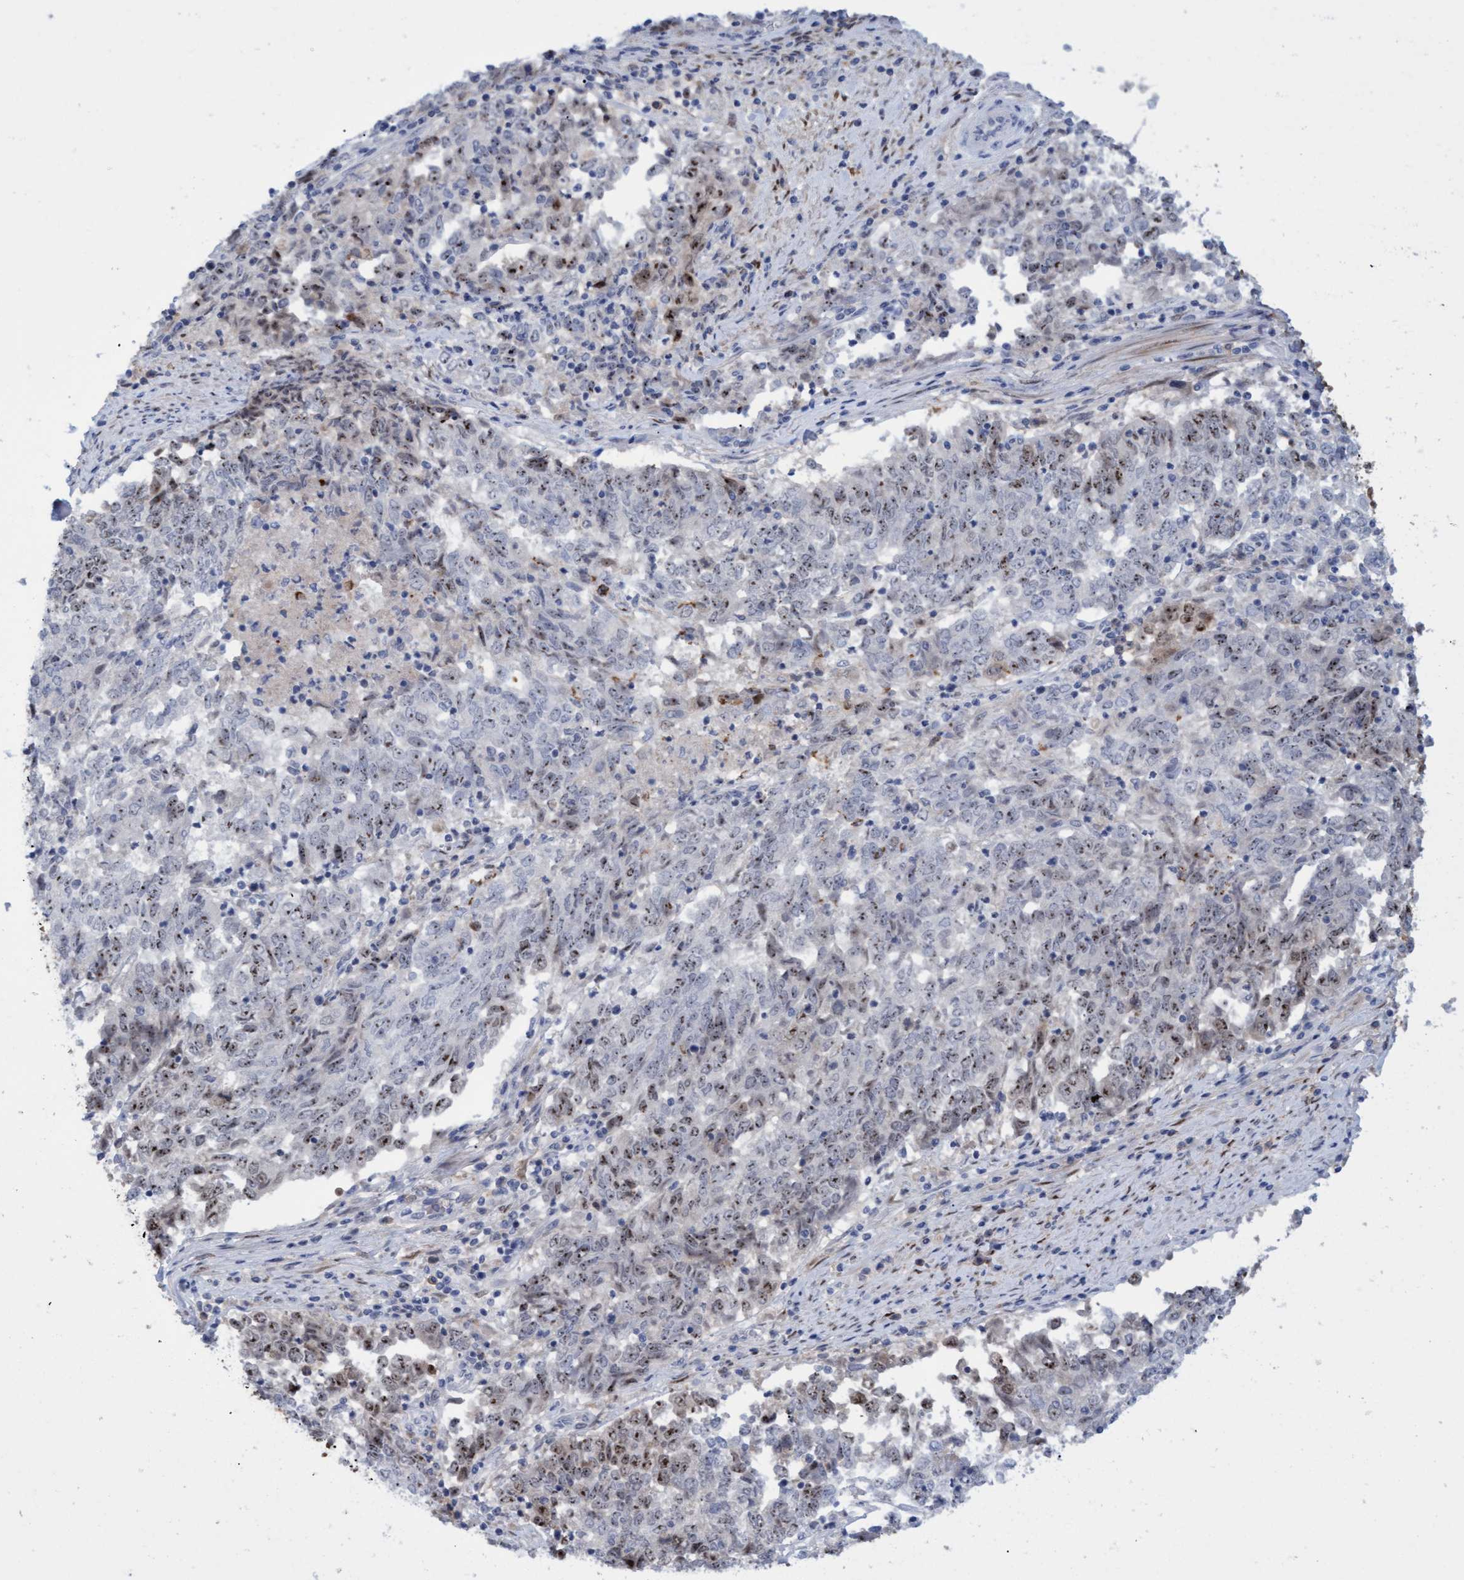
{"staining": {"intensity": "moderate", "quantity": "<25%", "location": "nuclear"}, "tissue": "endometrial cancer", "cell_type": "Tumor cells", "image_type": "cancer", "snomed": [{"axis": "morphology", "description": "Adenocarcinoma, NOS"}, {"axis": "topography", "description": "Endometrium"}], "caption": "Endometrial cancer stained for a protein displays moderate nuclear positivity in tumor cells. Immunohistochemistry stains the protein of interest in brown and the nuclei are stained blue.", "gene": "PINX1", "patient": {"sex": "female", "age": 80}}